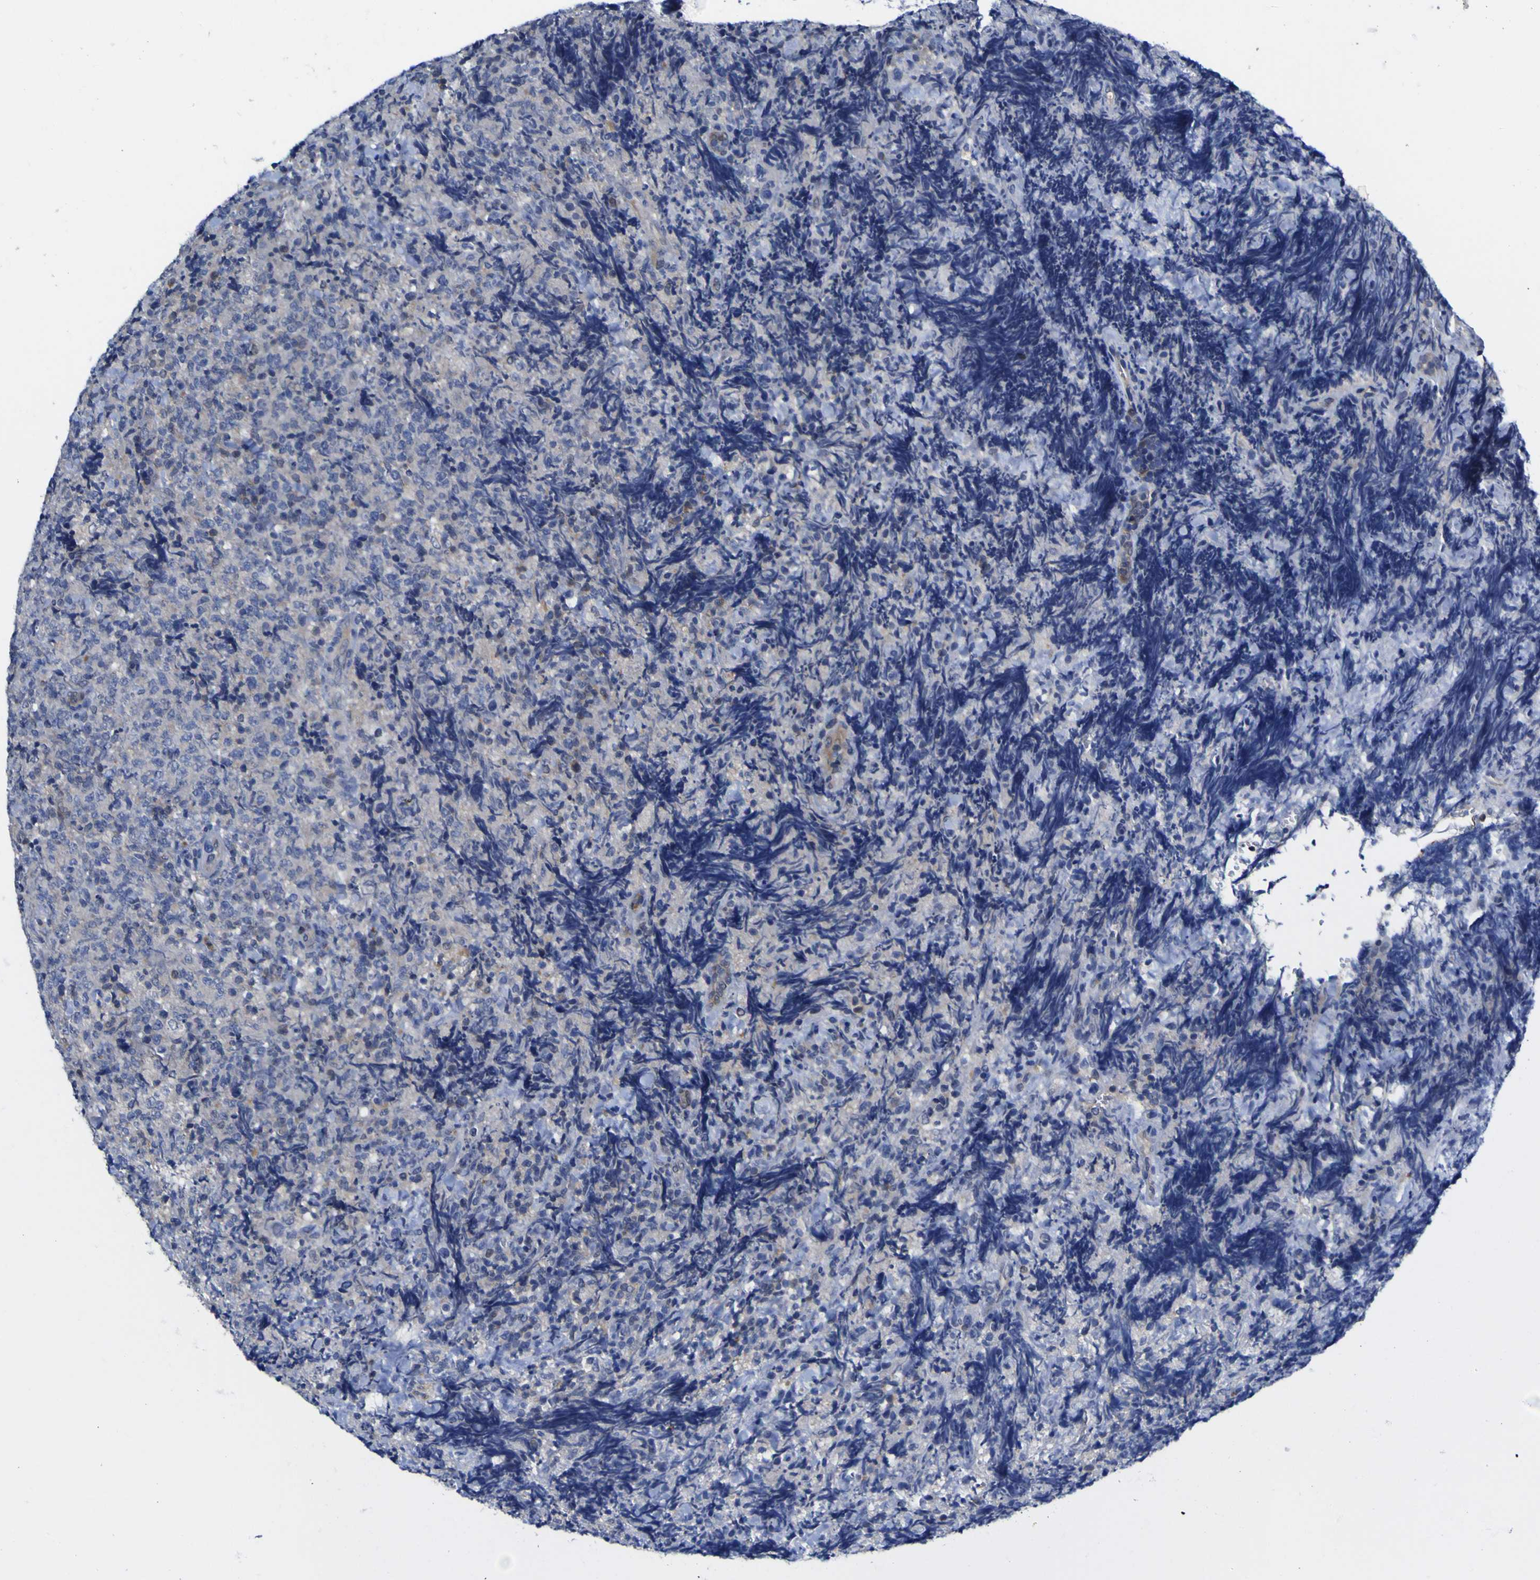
{"staining": {"intensity": "weak", "quantity": "<25%", "location": "cytoplasmic/membranous"}, "tissue": "lymphoma", "cell_type": "Tumor cells", "image_type": "cancer", "snomed": [{"axis": "morphology", "description": "Malignant lymphoma, non-Hodgkin's type, High grade"}, {"axis": "topography", "description": "Tonsil"}], "caption": "A high-resolution photomicrograph shows IHC staining of malignant lymphoma, non-Hodgkin's type (high-grade), which shows no significant staining in tumor cells.", "gene": "CASP6", "patient": {"sex": "female", "age": 36}}